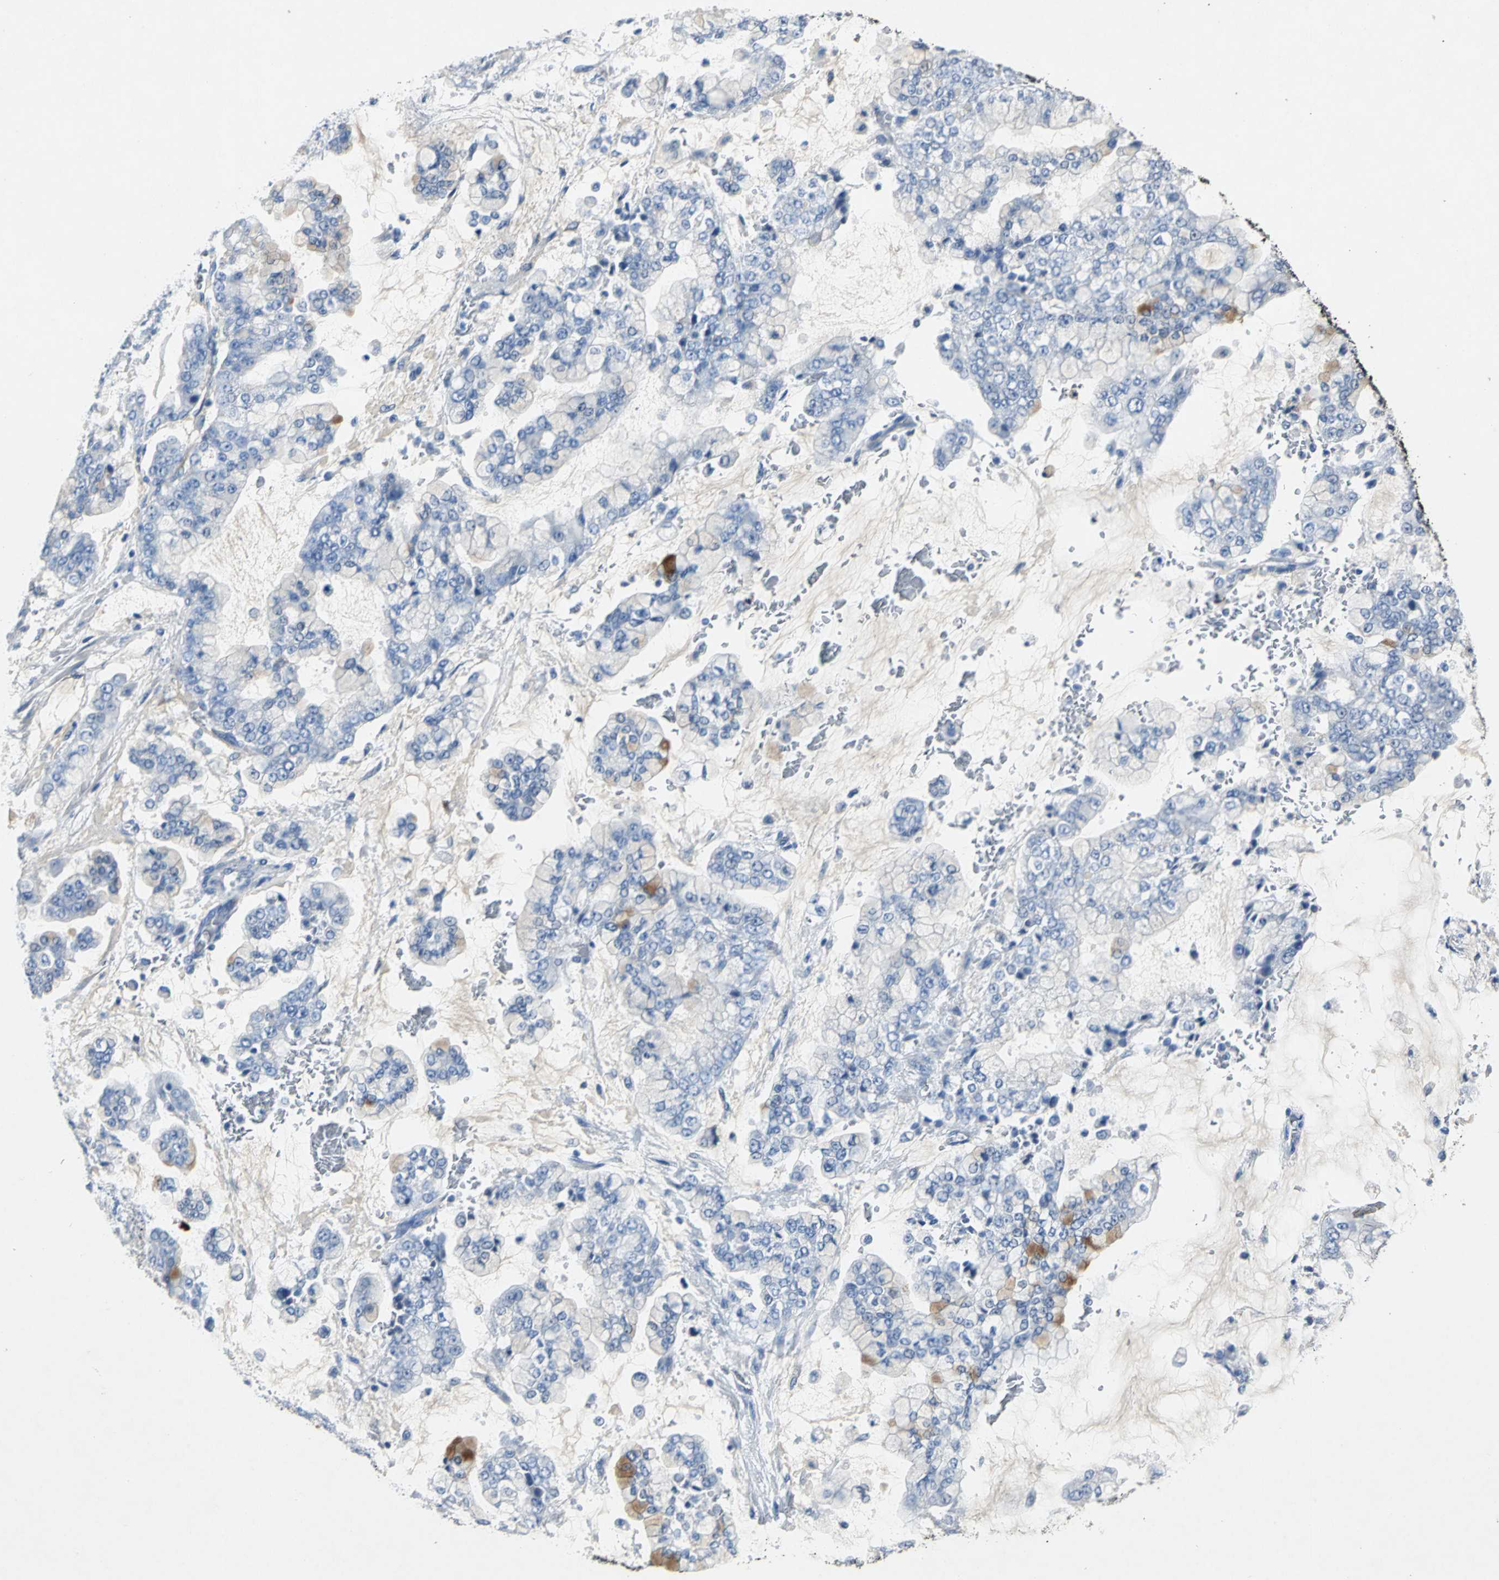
{"staining": {"intensity": "negative", "quantity": "none", "location": "none"}, "tissue": "stomach cancer", "cell_type": "Tumor cells", "image_type": "cancer", "snomed": [{"axis": "morphology", "description": "Normal tissue, NOS"}, {"axis": "morphology", "description": "Adenocarcinoma, NOS"}, {"axis": "topography", "description": "Stomach, upper"}, {"axis": "topography", "description": "Stomach"}], "caption": "DAB immunohistochemical staining of stomach cancer reveals no significant staining in tumor cells. Brightfield microscopy of IHC stained with DAB (3,3'-diaminobenzidine) (brown) and hematoxylin (blue), captured at high magnification.", "gene": "EFNB3", "patient": {"sex": "male", "age": 76}}